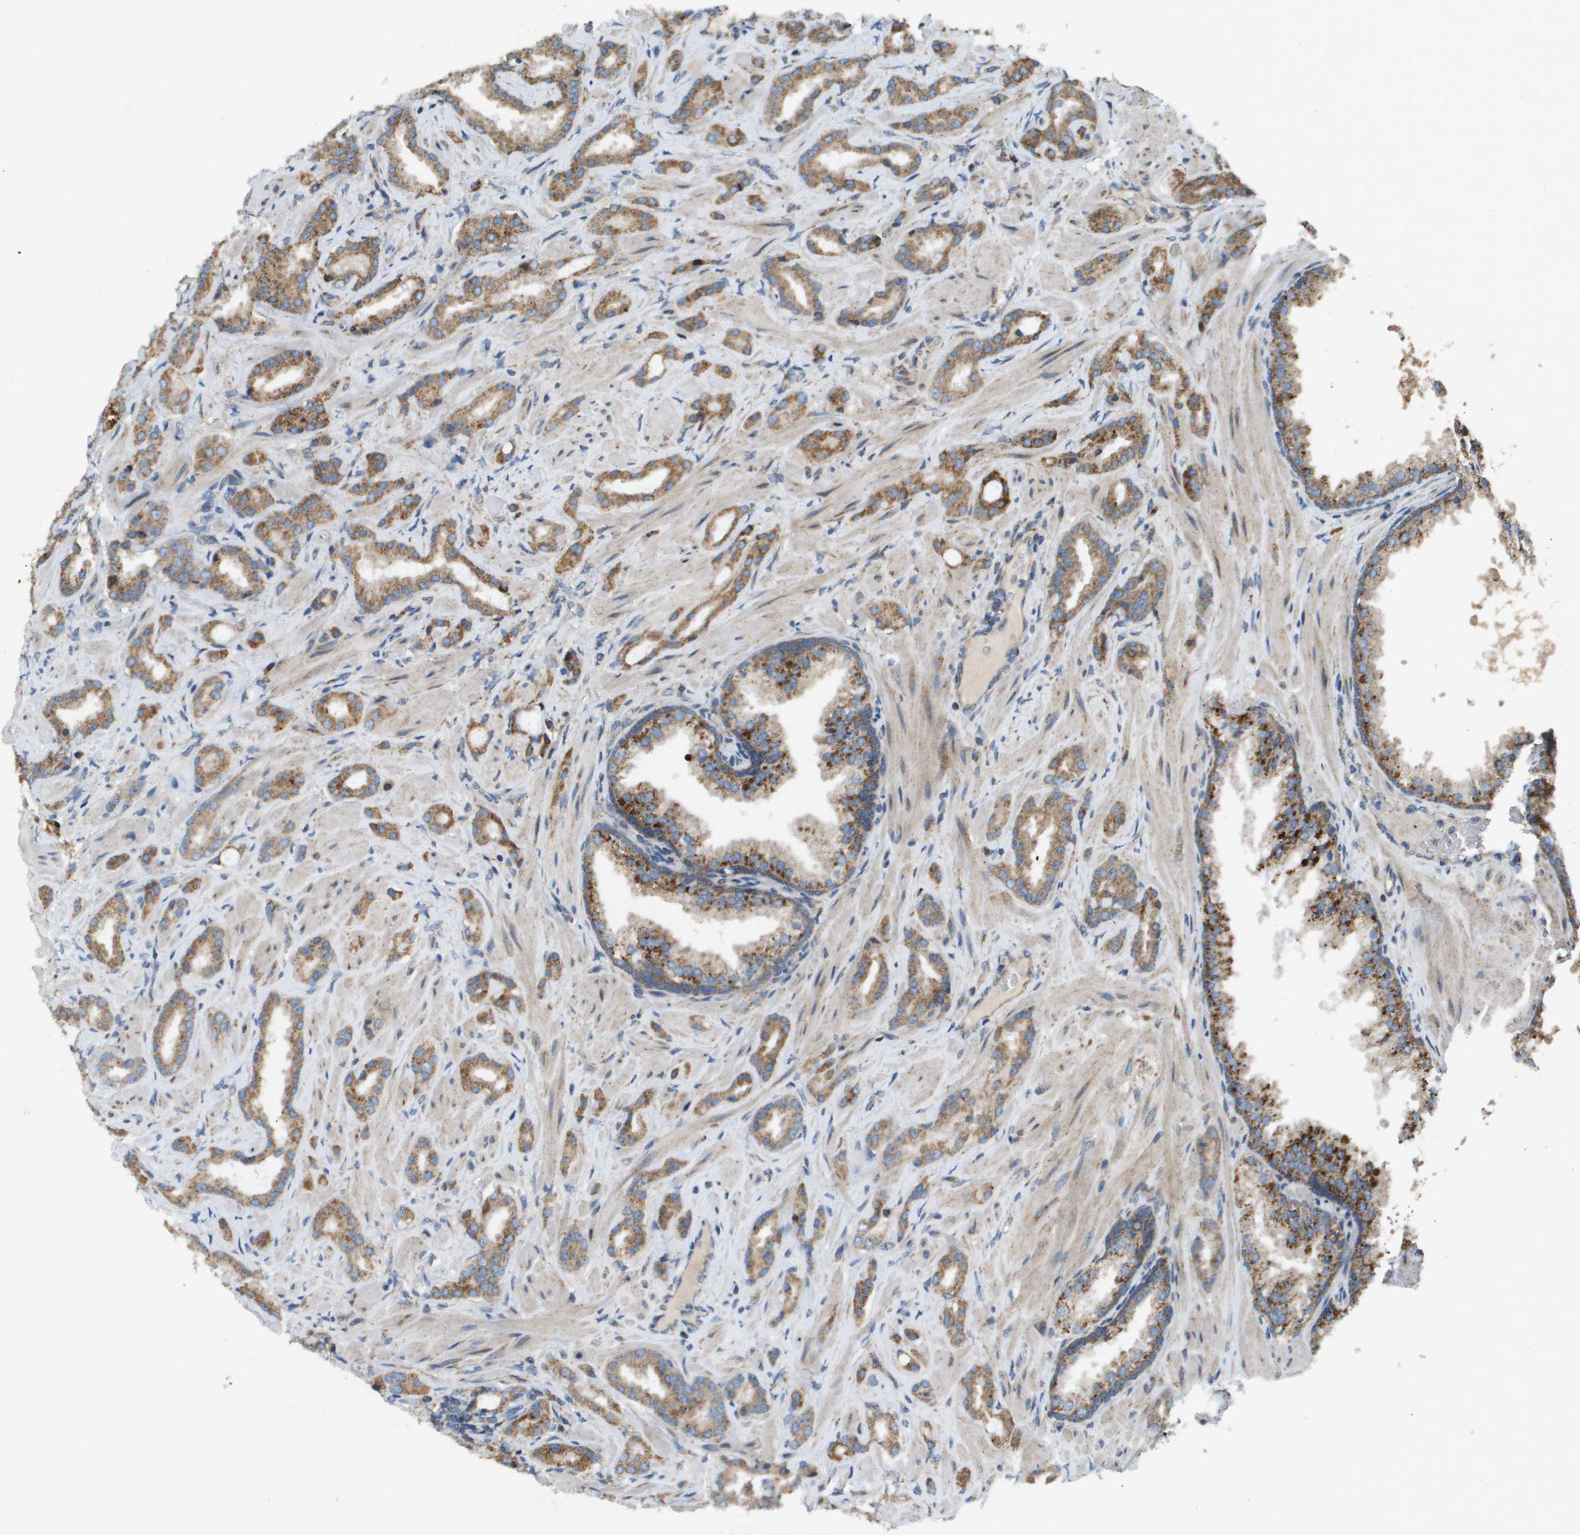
{"staining": {"intensity": "moderate", "quantity": ">75%", "location": "cytoplasmic/membranous"}, "tissue": "prostate cancer", "cell_type": "Tumor cells", "image_type": "cancer", "snomed": [{"axis": "morphology", "description": "Adenocarcinoma, High grade"}, {"axis": "topography", "description": "Prostate"}], "caption": "An IHC image of neoplastic tissue is shown. Protein staining in brown shows moderate cytoplasmic/membranous positivity in prostate high-grade adenocarcinoma within tumor cells. (brown staining indicates protein expression, while blue staining denotes nuclei).", "gene": "NRK", "patient": {"sex": "male", "age": 64}}